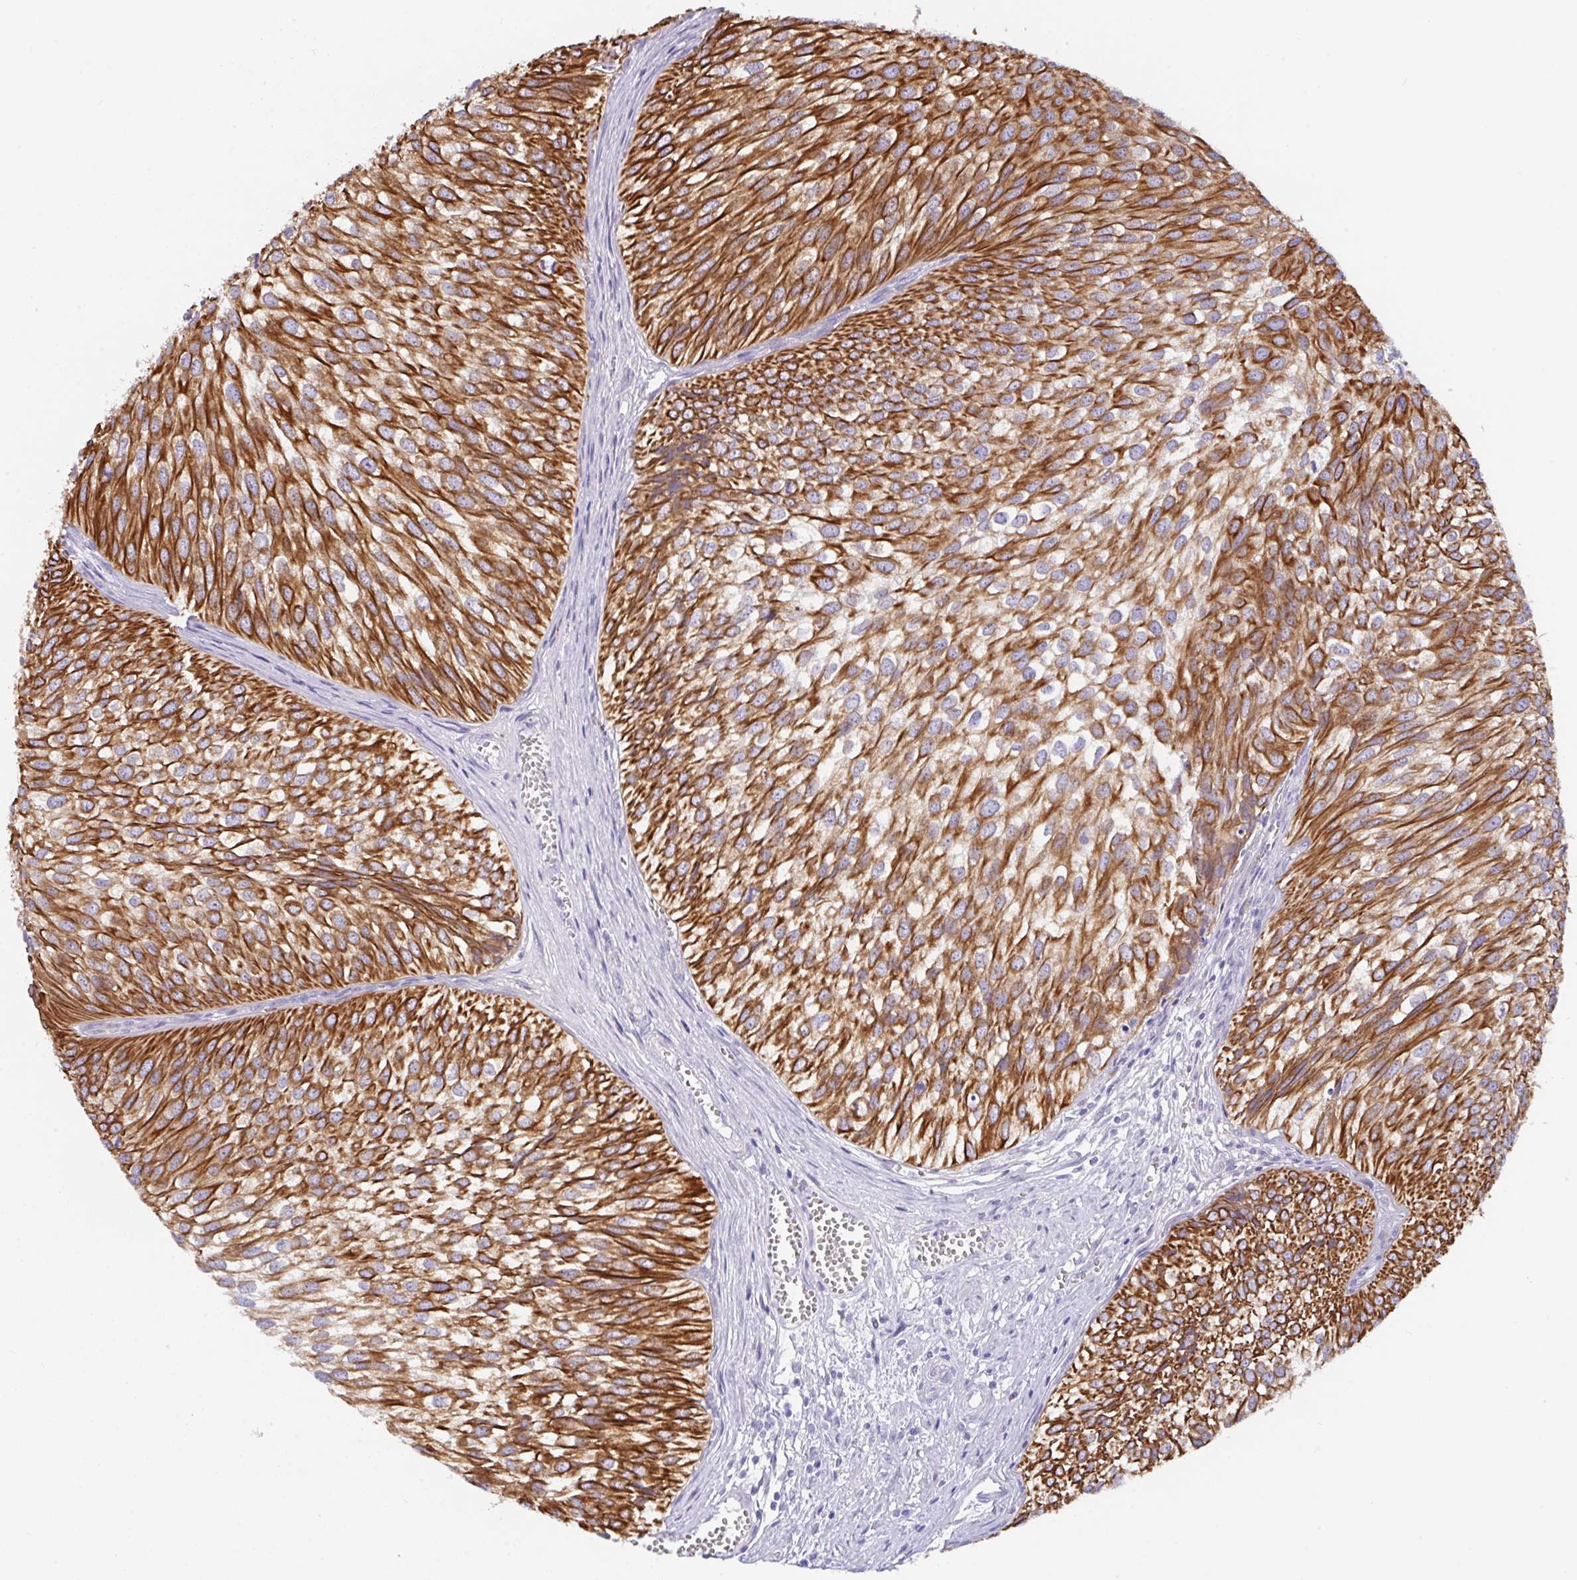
{"staining": {"intensity": "strong", "quantity": ">75%", "location": "cytoplasmic/membranous"}, "tissue": "urothelial cancer", "cell_type": "Tumor cells", "image_type": "cancer", "snomed": [{"axis": "morphology", "description": "Urothelial carcinoma, Low grade"}, {"axis": "topography", "description": "Urinary bladder"}], "caption": "Approximately >75% of tumor cells in urothelial cancer show strong cytoplasmic/membranous protein expression as visualized by brown immunohistochemical staining.", "gene": "TRAF4", "patient": {"sex": "male", "age": 91}}